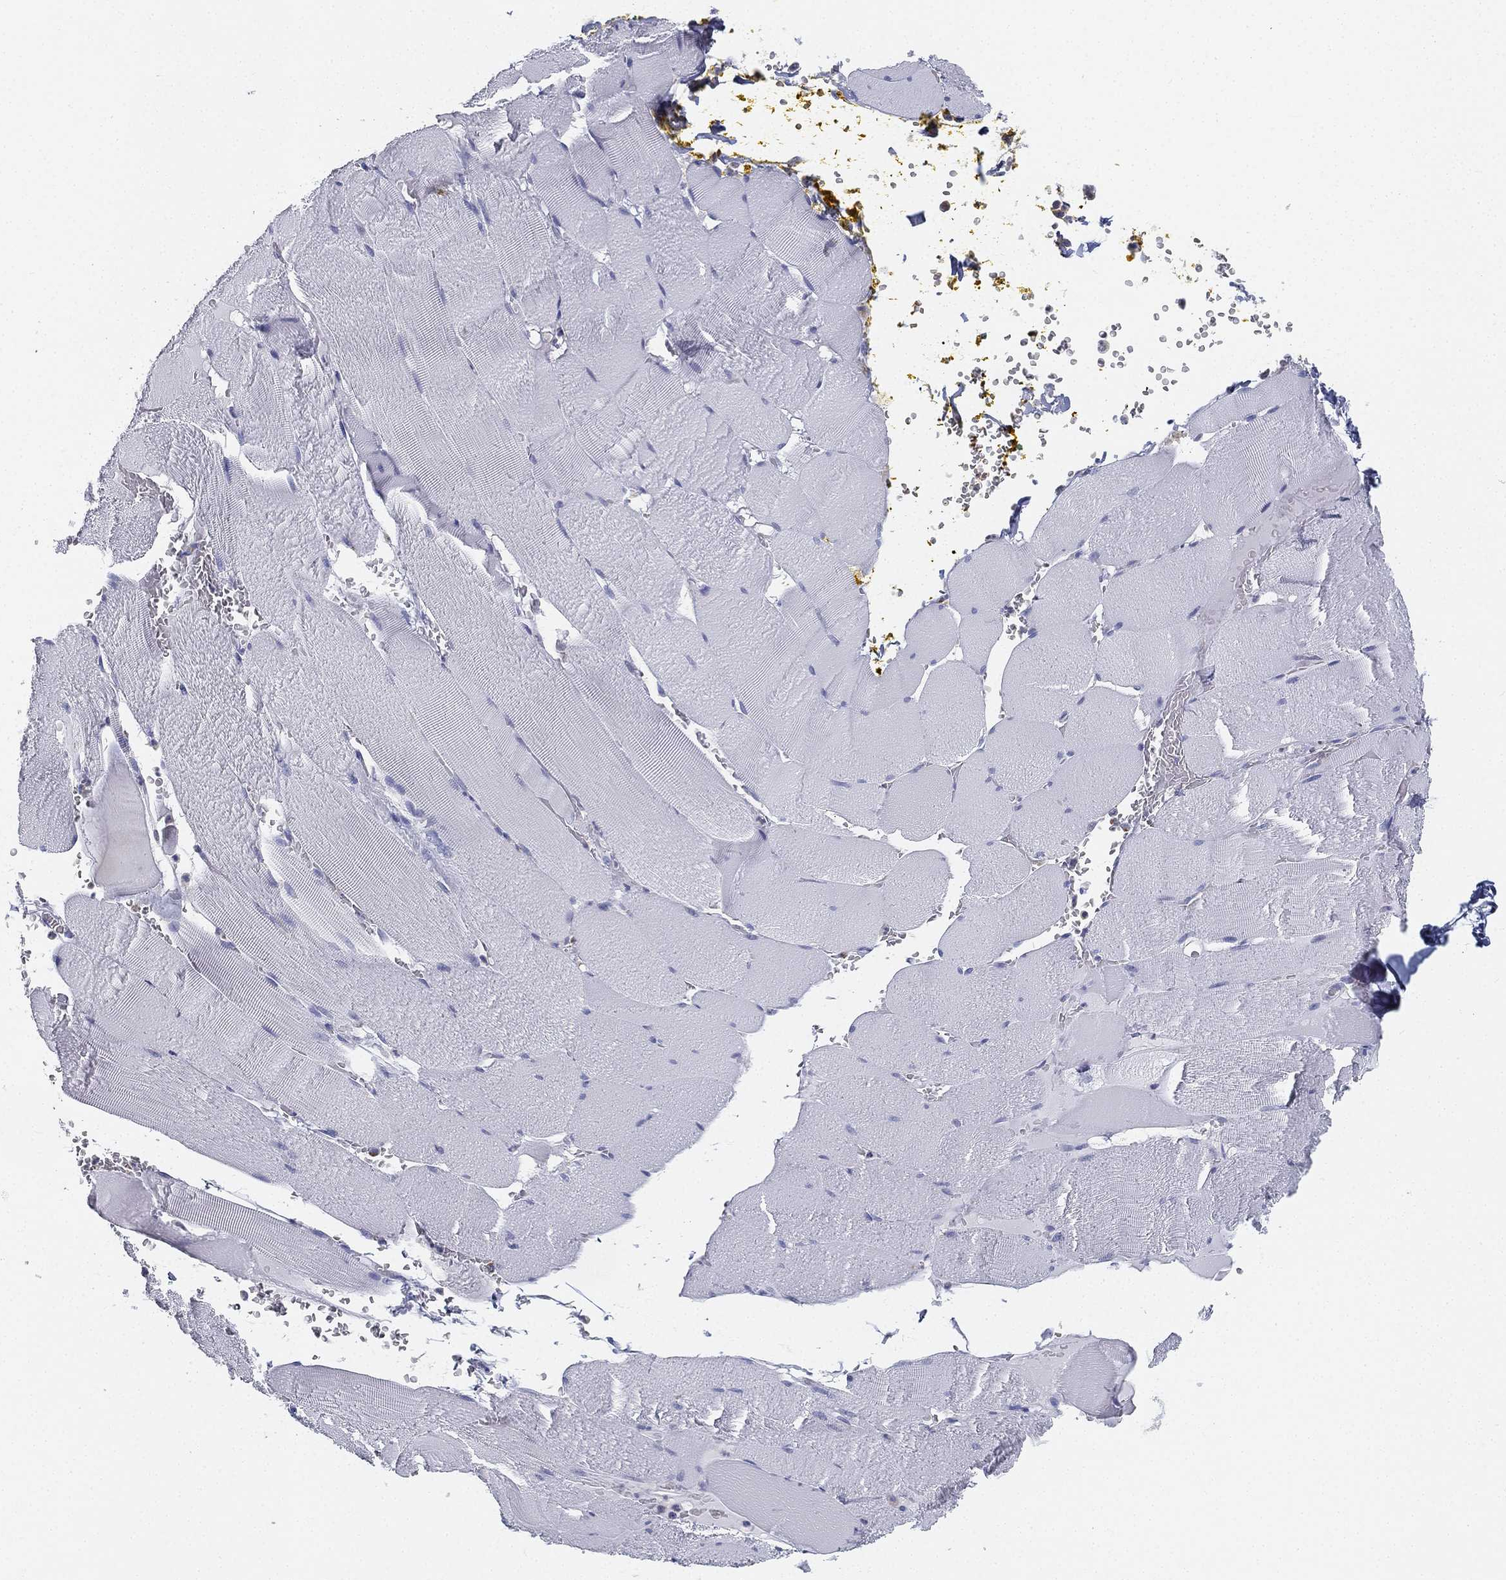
{"staining": {"intensity": "negative", "quantity": "none", "location": "none"}, "tissue": "skeletal muscle", "cell_type": "Myocytes", "image_type": "normal", "snomed": [{"axis": "morphology", "description": "Normal tissue, NOS"}, {"axis": "topography", "description": "Skeletal muscle"}], "caption": "Protein analysis of normal skeletal muscle shows no significant staining in myocytes. (DAB immunohistochemistry (IHC), high magnification).", "gene": "NPC2", "patient": {"sex": "male", "age": 56}}